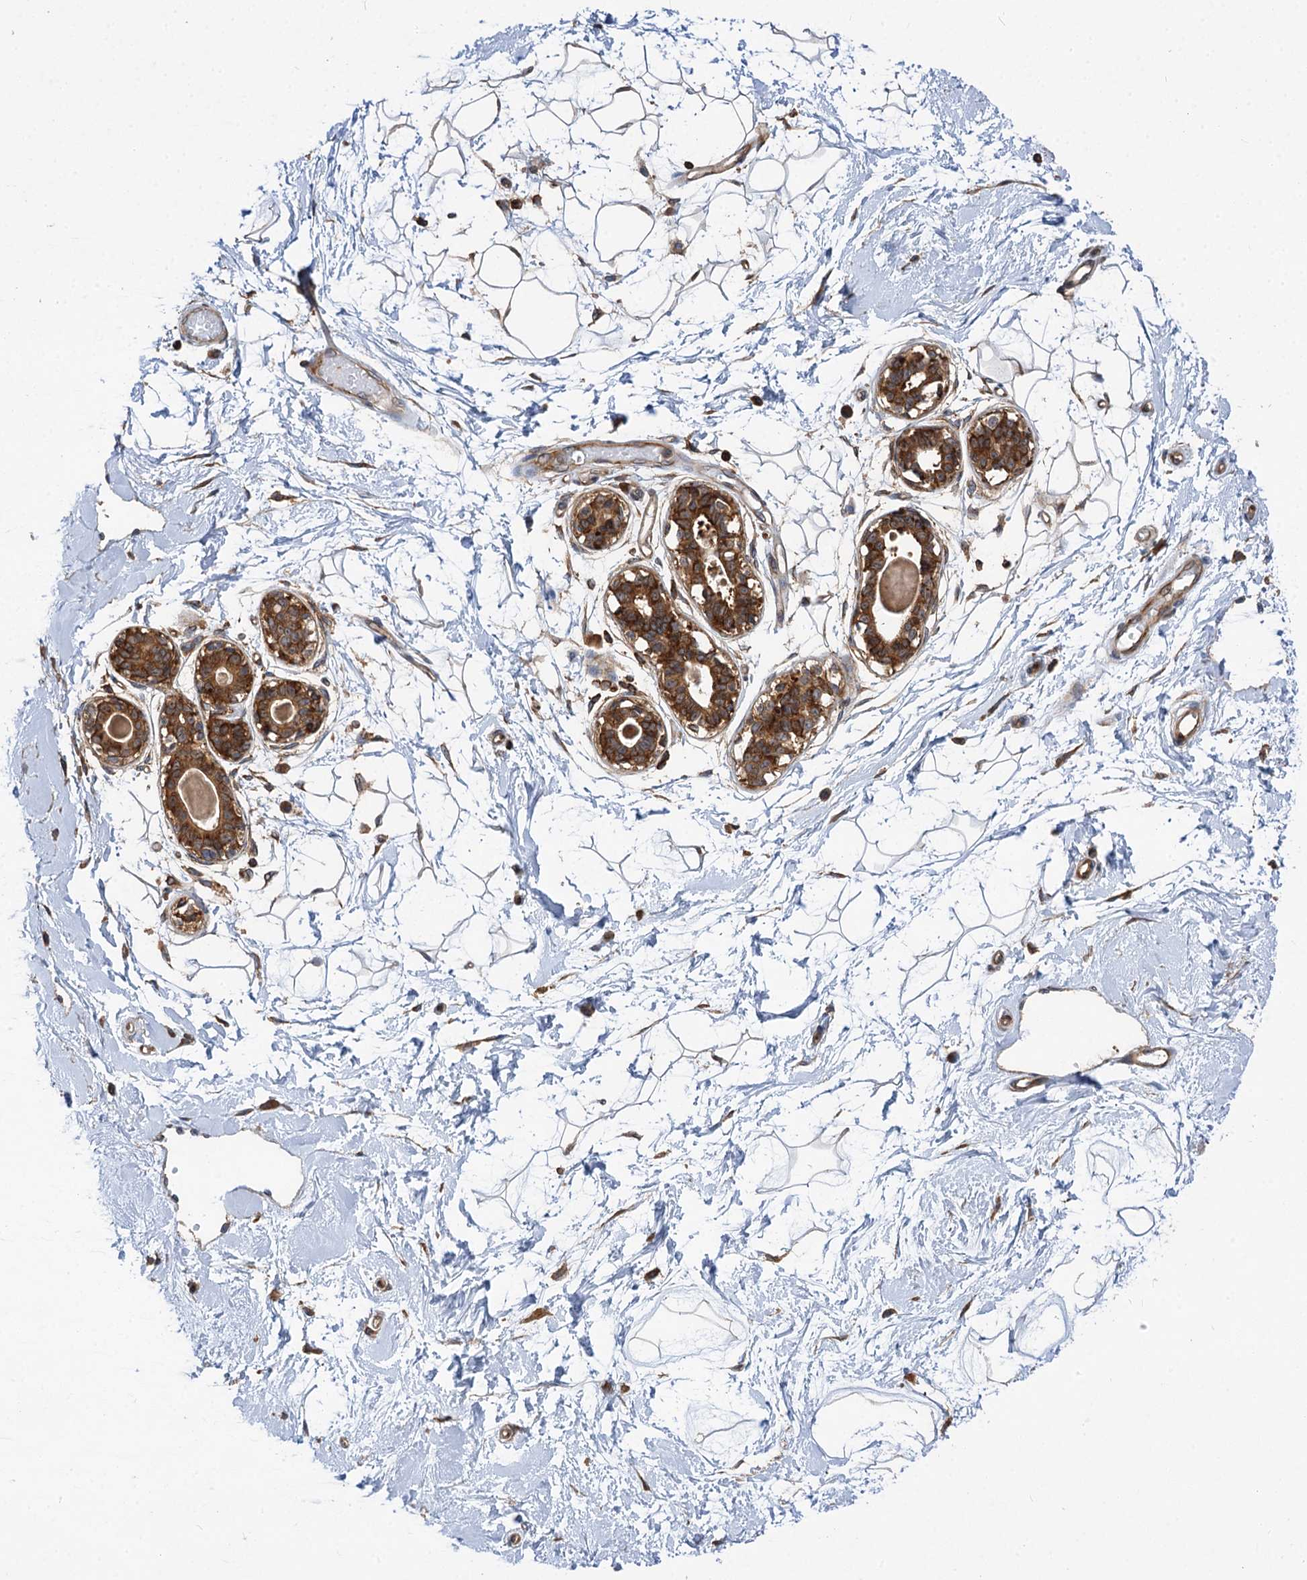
{"staining": {"intensity": "moderate", "quantity": ">75%", "location": "cytoplasmic/membranous"}, "tissue": "breast", "cell_type": "Adipocytes", "image_type": "normal", "snomed": [{"axis": "morphology", "description": "Normal tissue, NOS"}, {"axis": "topography", "description": "Breast"}], "caption": "Immunohistochemistry histopathology image of benign breast stained for a protein (brown), which demonstrates medium levels of moderate cytoplasmic/membranous positivity in about >75% of adipocytes.", "gene": "PACS1", "patient": {"sex": "female", "age": 45}}